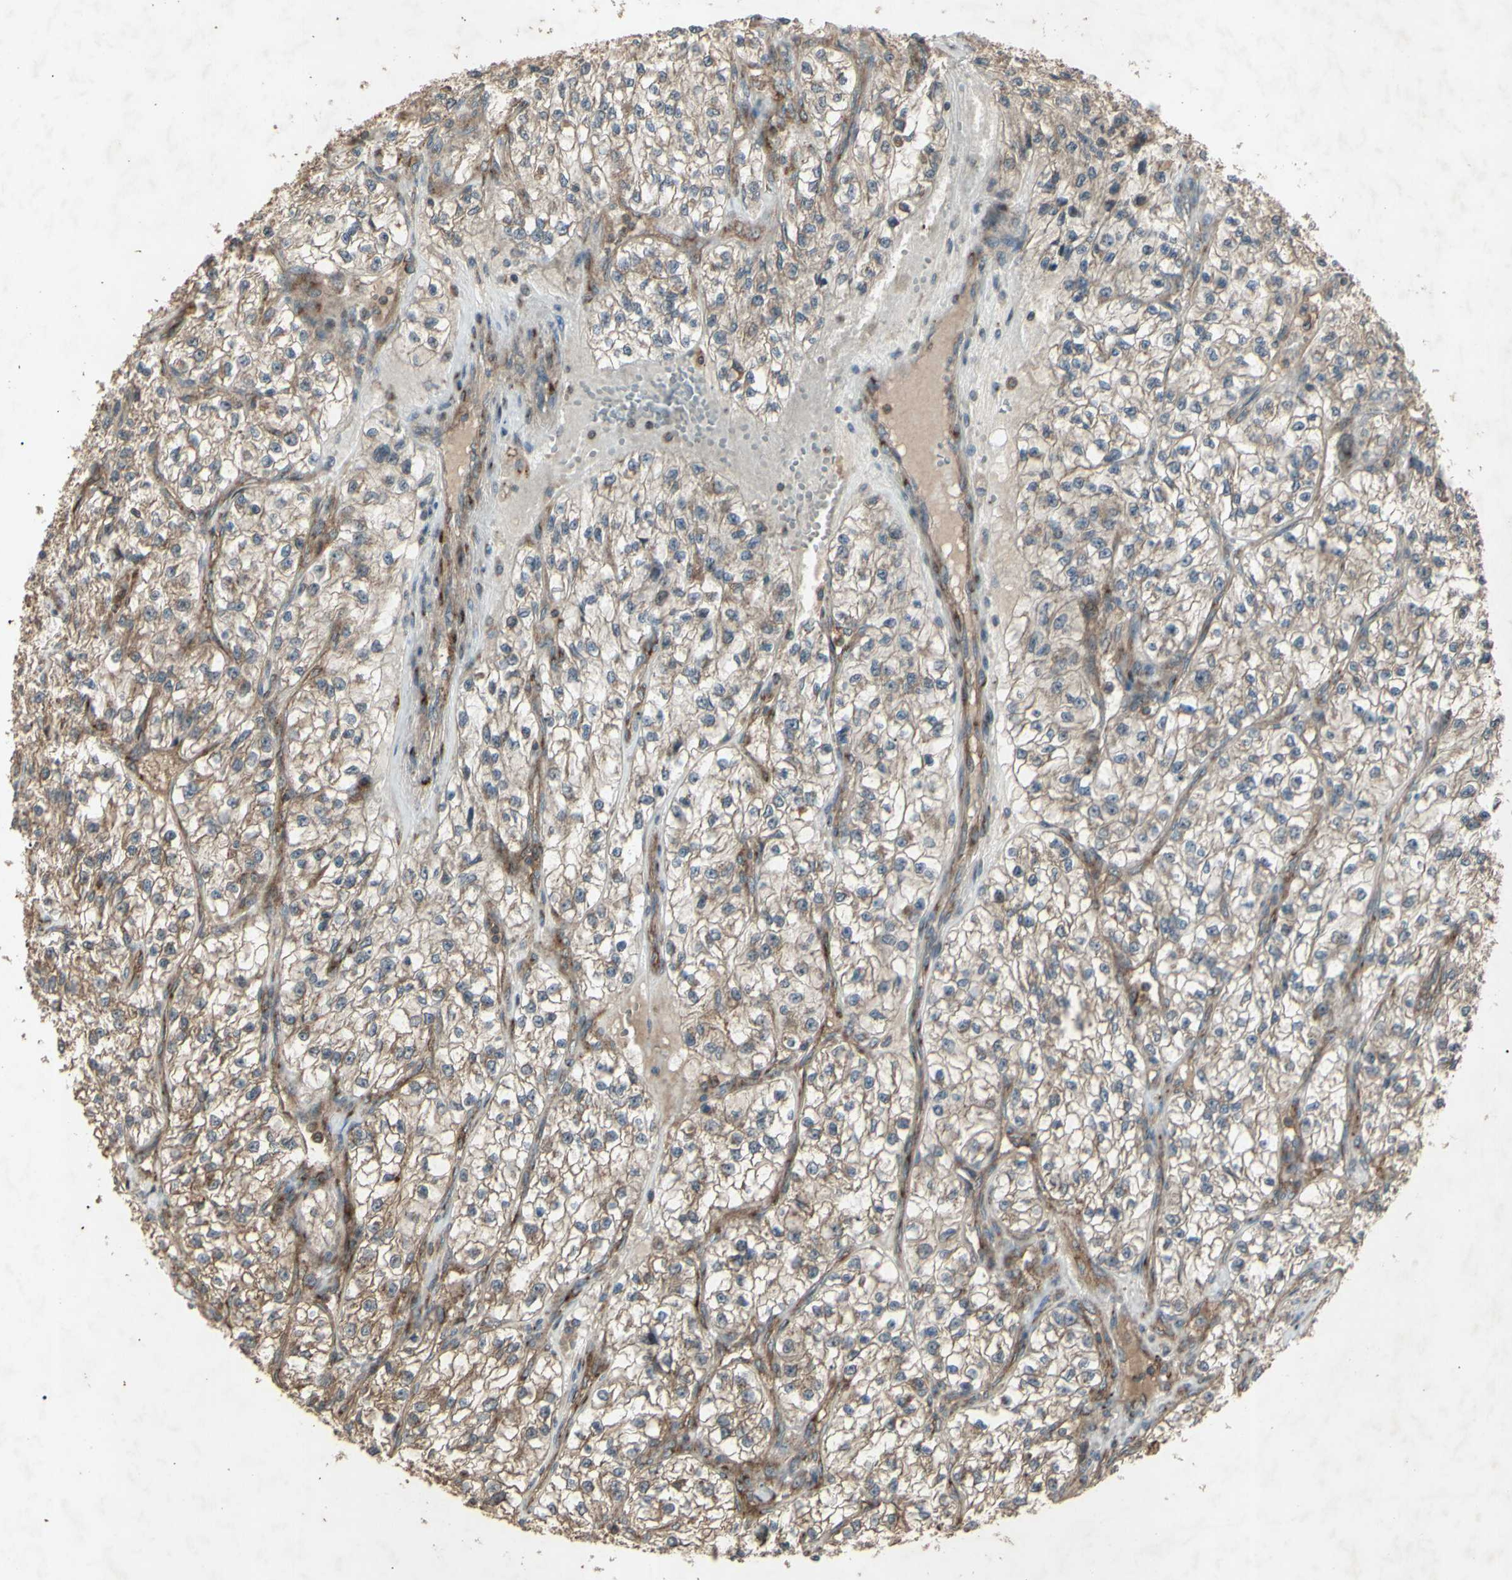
{"staining": {"intensity": "weak", "quantity": ">75%", "location": "cytoplasmic/membranous"}, "tissue": "renal cancer", "cell_type": "Tumor cells", "image_type": "cancer", "snomed": [{"axis": "morphology", "description": "Adenocarcinoma, NOS"}, {"axis": "topography", "description": "Kidney"}], "caption": "This is an image of immunohistochemistry (IHC) staining of renal adenocarcinoma, which shows weak staining in the cytoplasmic/membranous of tumor cells.", "gene": "AP1G1", "patient": {"sex": "female", "age": 57}}